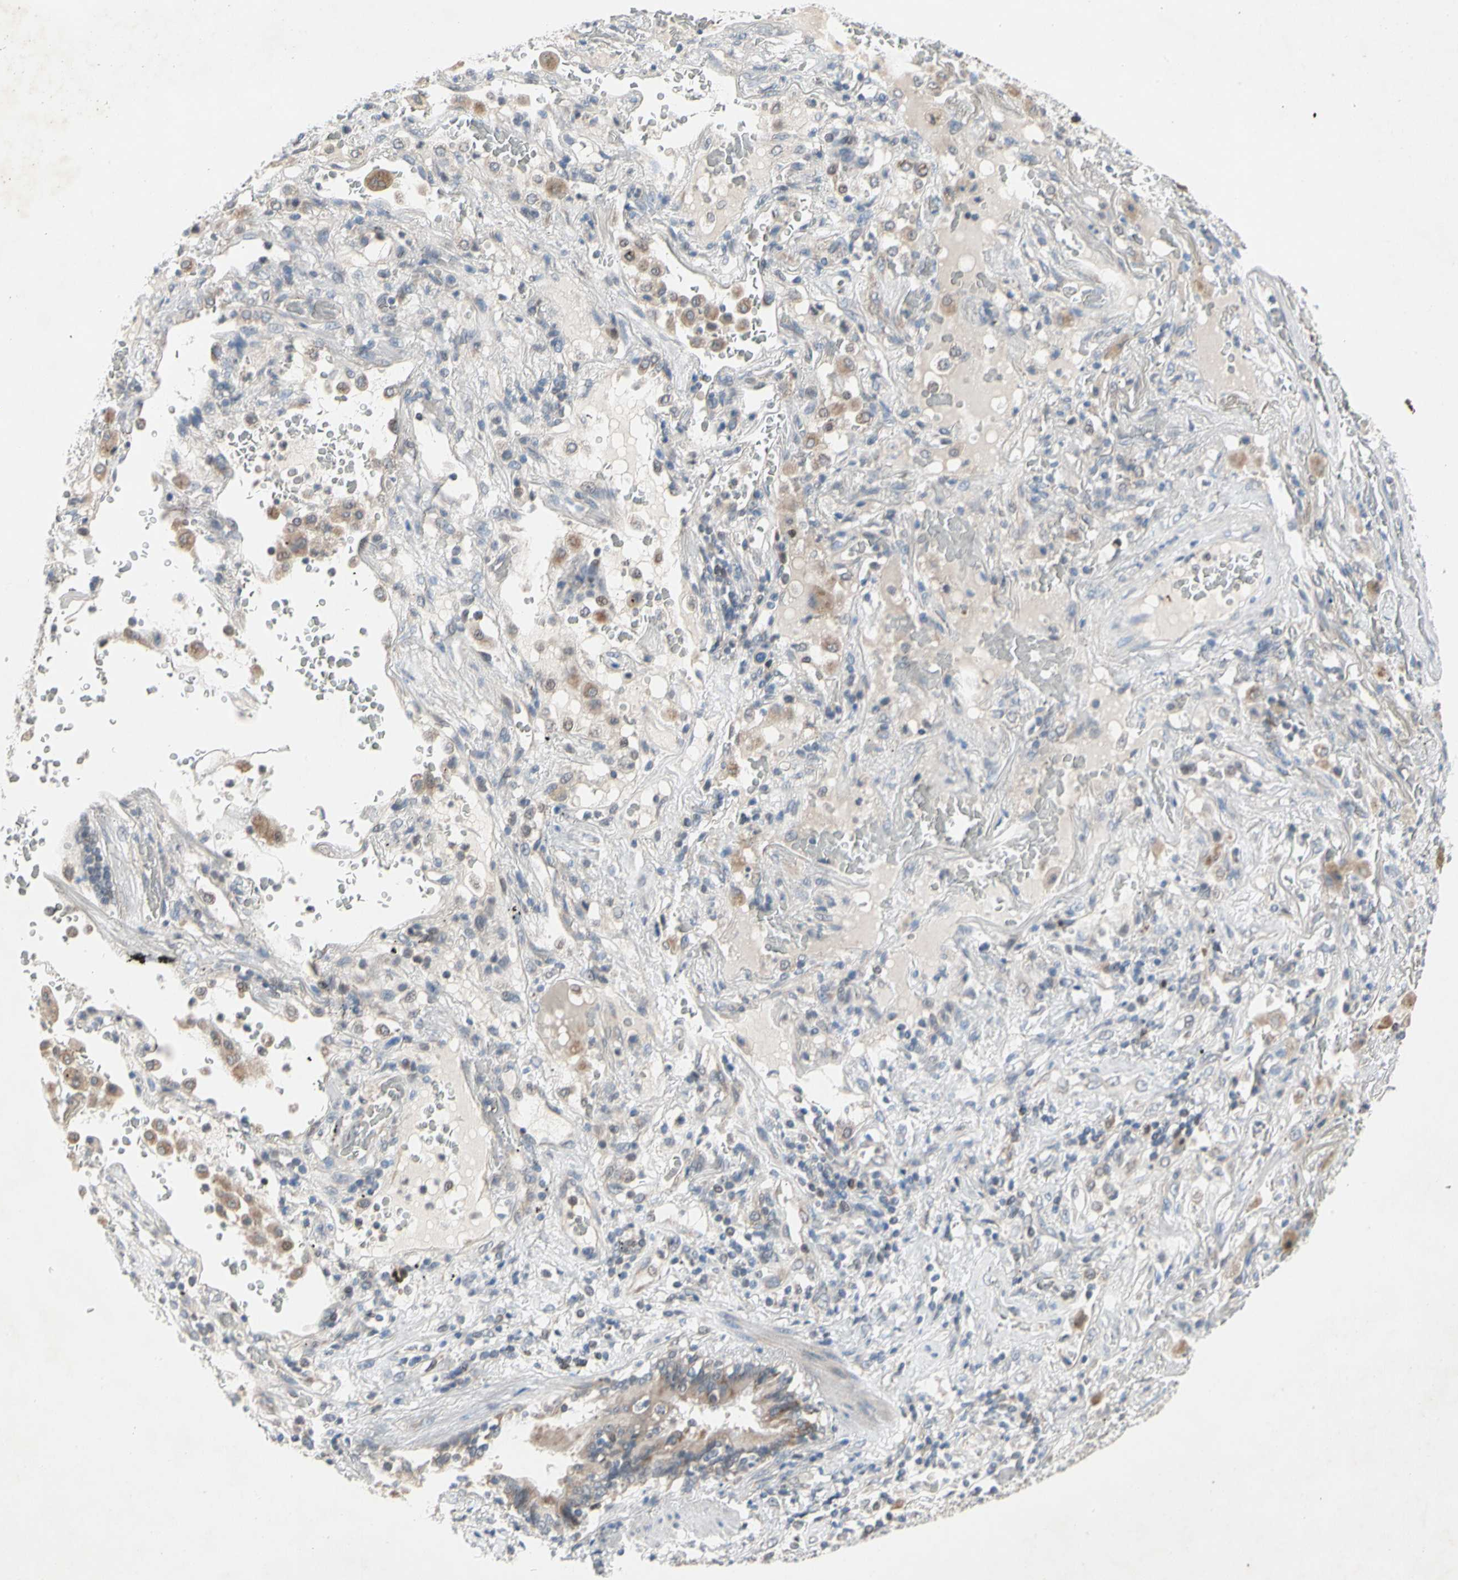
{"staining": {"intensity": "moderate", "quantity": "25%-75%", "location": "cytoplasmic/membranous"}, "tissue": "lung cancer", "cell_type": "Tumor cells", "image_type": "cancer", "snomed": [{"axis": "morphology", "description": "Squamous cell carcinoma, NOS"}, {"axis": "topography", "description": "Lung"}], "caption": "Moderate cytoplasmic/membranous positivity for a protein is present in approximately 25%-75% of tumor cells of lung squamous cell carcinoma using immunohistochemistry (IHC).", "gene": "MARK1", "patient": {"sex": "male", "age": 57}}